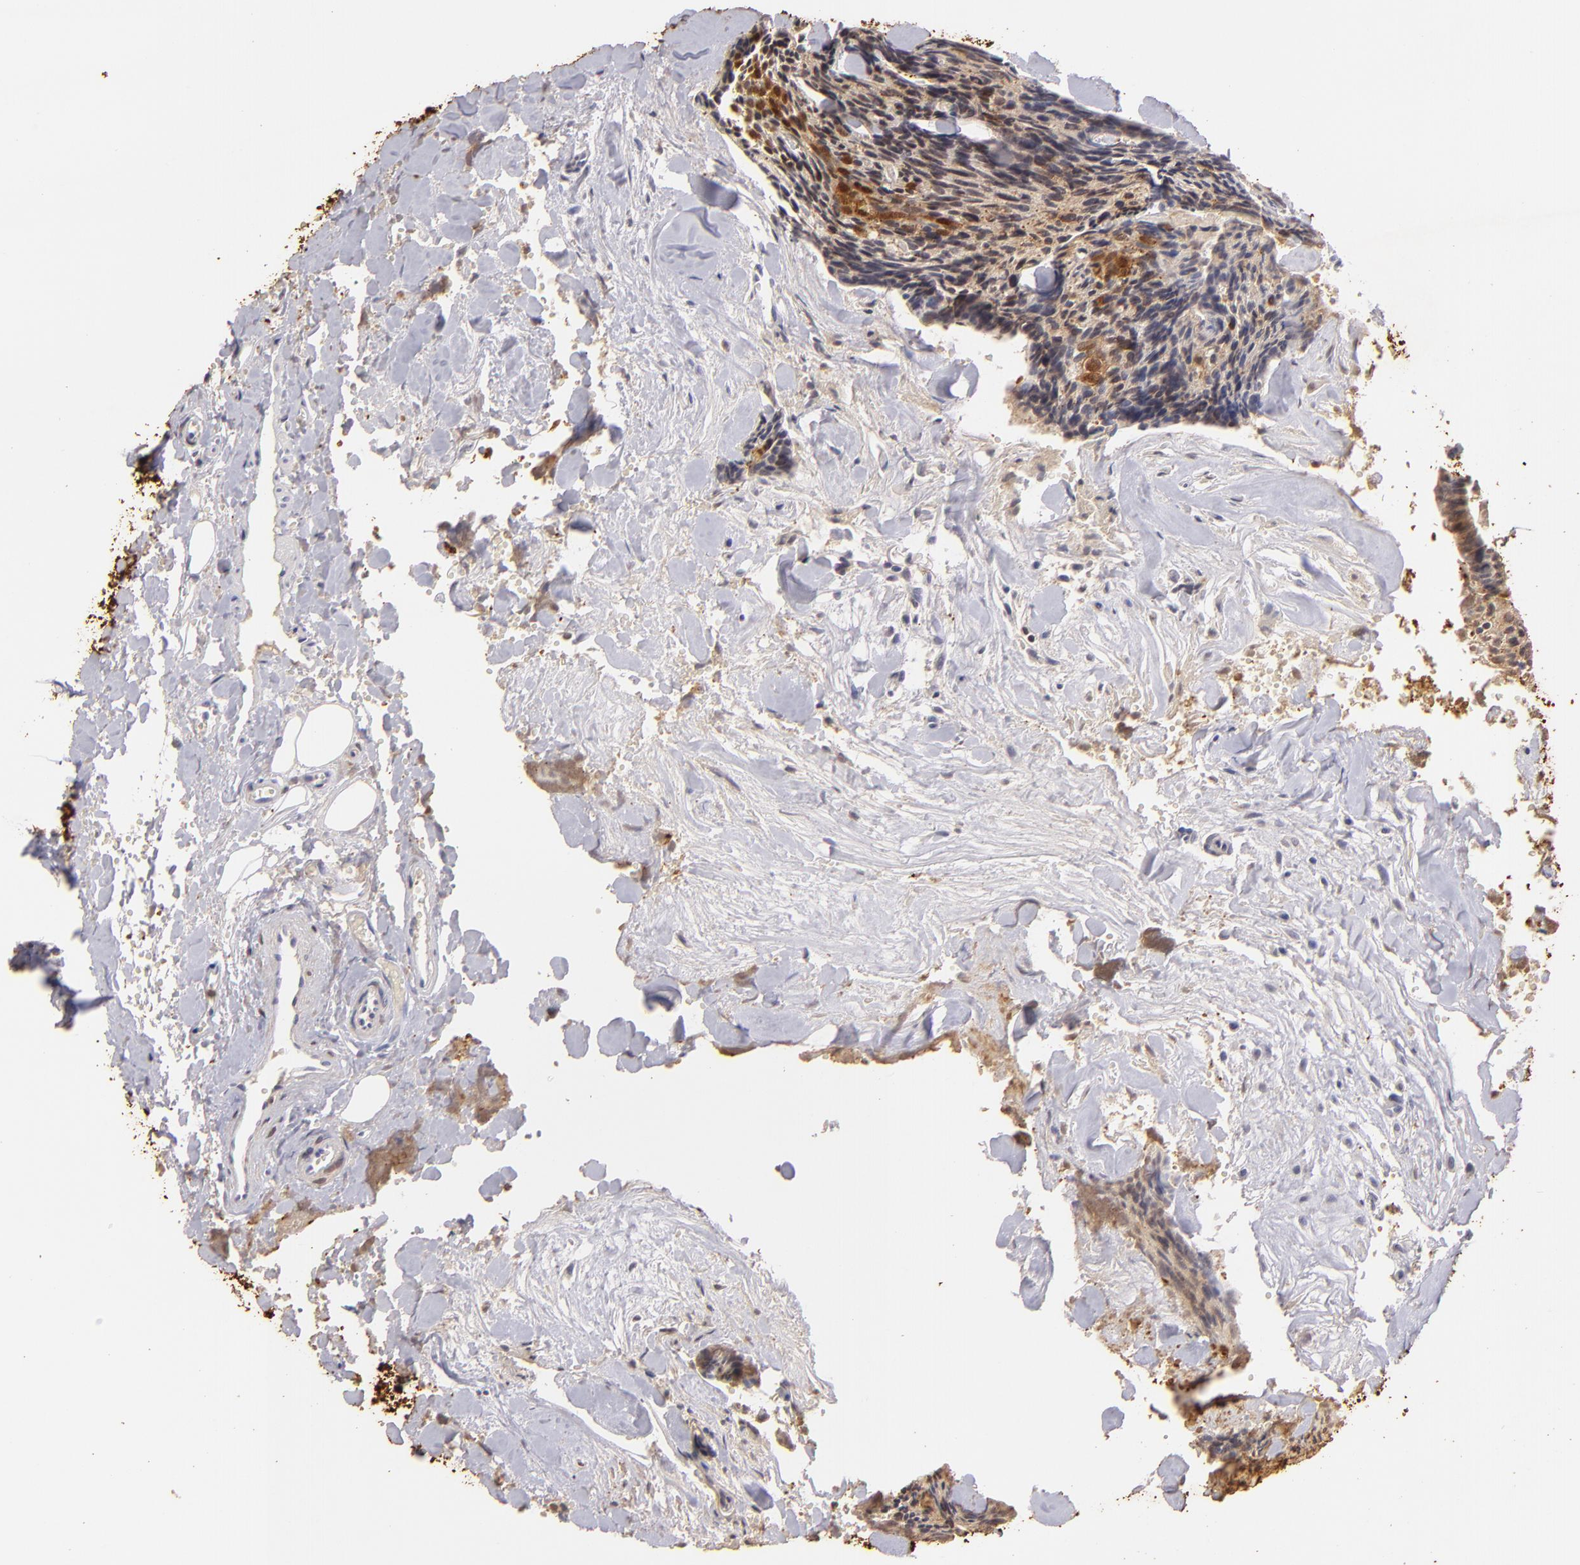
{"staining": {"intensity": "moderate", "quantity": ">75%", "location": "cytoplasmic/membranous,nuclear"}, "tissue": "head and neck cancer", "cell_type": "Tumor cells", "image_type": "cancer", "snomed": [{"axis": "morphology", "description": "Squamous cell carcinoma, NOS"}, {"axis": "topography", "description": "Salivary gland"}, {"axis": "topography", "description": "Head-Neck"}], "caption": "Head and neck squamous cell carcinoma stained with a protein marker exhibits moderate staining in tumor cells.", "gene": "S100A2", "patient": {"sex": "male", "age": 70}}